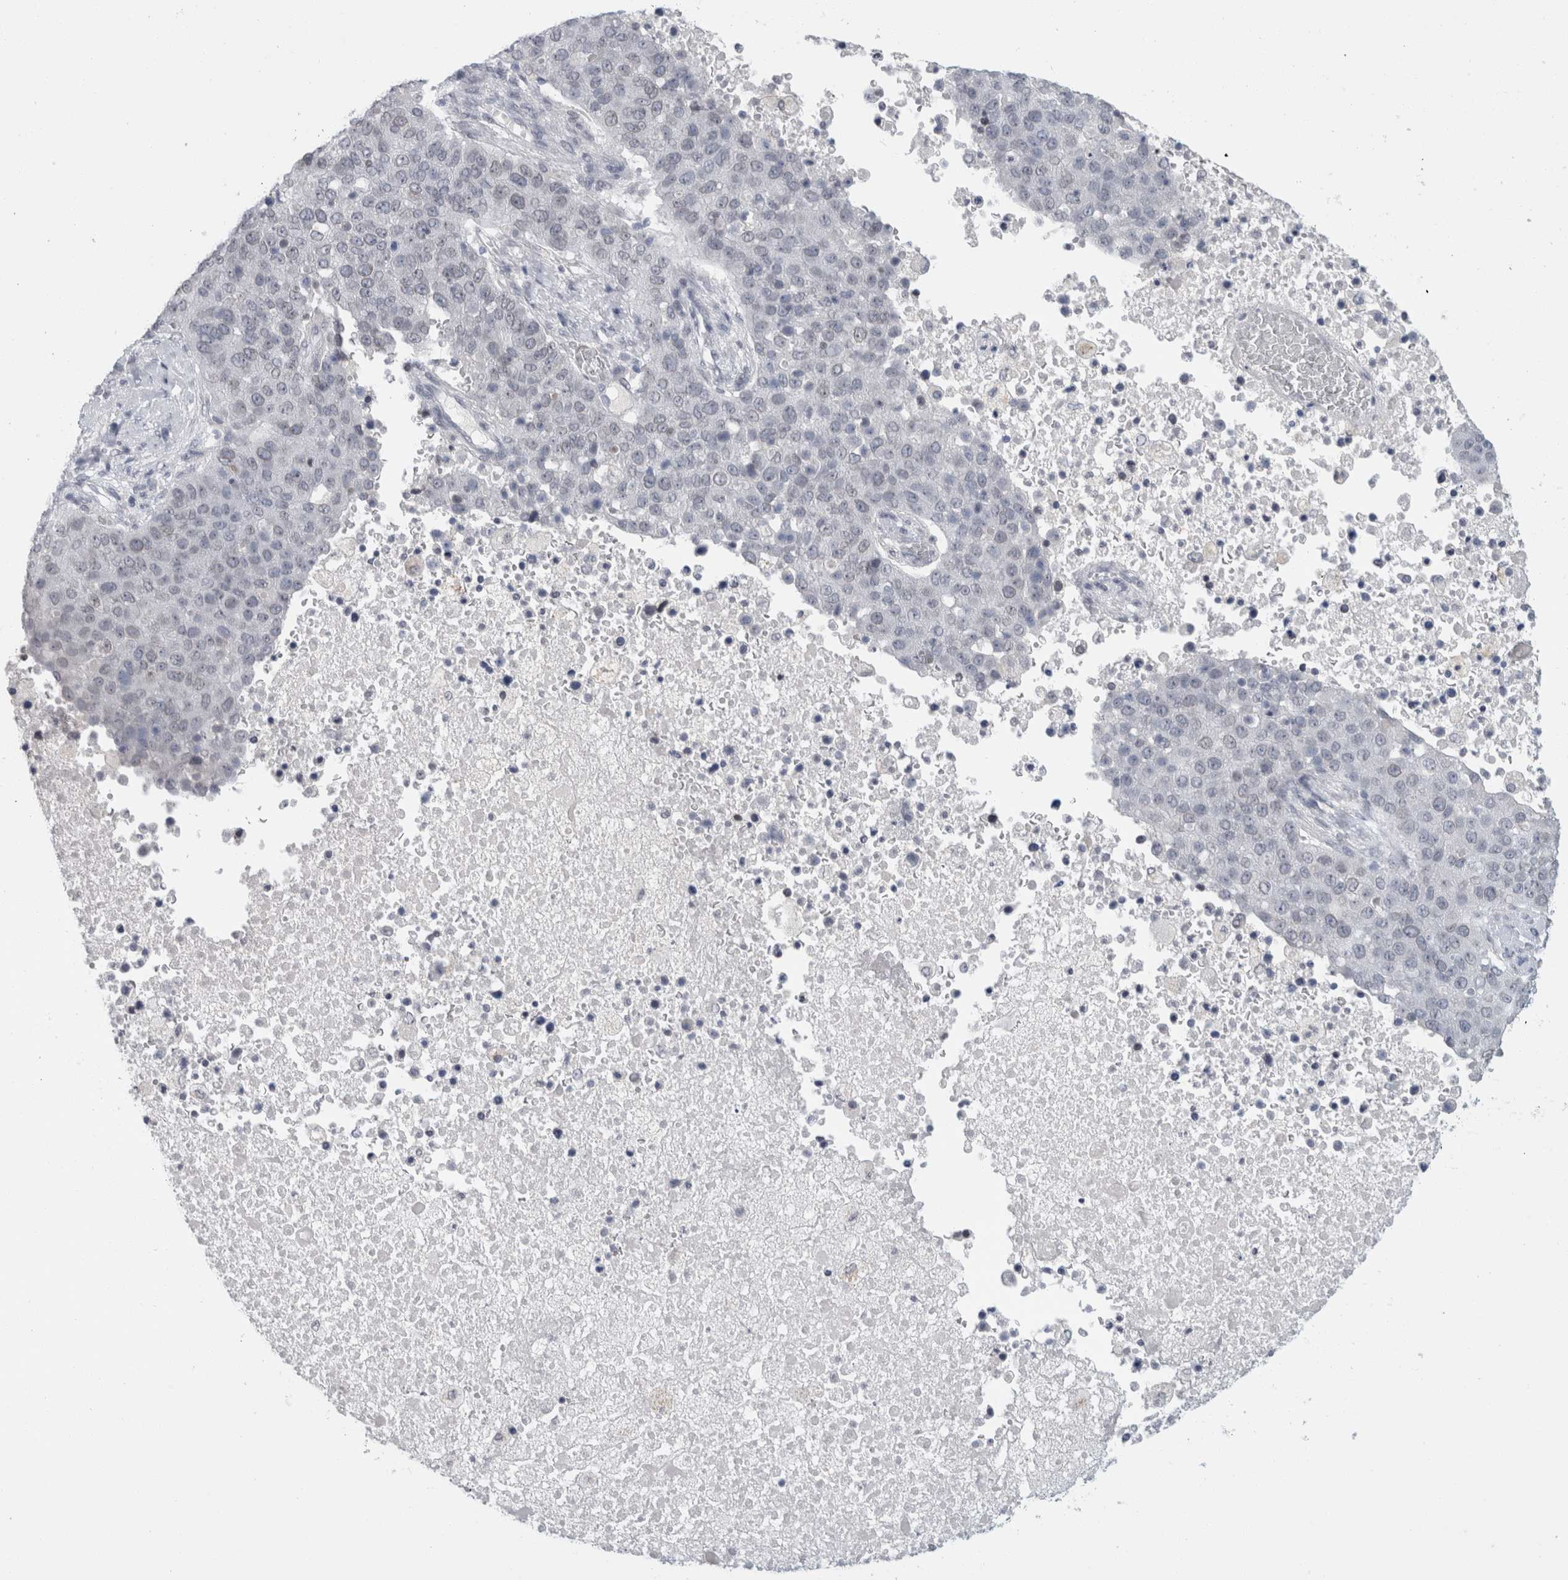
{"staining": {"intensity": "weak", "quantity": "<25%", "location": "cytoplasmic/membranous,nuclear"}, "tissue": "pancreatic cancer", "cell_type": "Tumor cells", "image_type": "cancer", "snomed": [{"axis": "morphology", "description": "Adenocarcinoma, NOS"}, {"axis": "topography", "description": "Pancreas"}], "caption": "Tumor cells are negative for brown protein staining in pancreatic adenocarcinoma.", "gene": "ZNF770", "patient": {"sex": "female", "age": 61}}